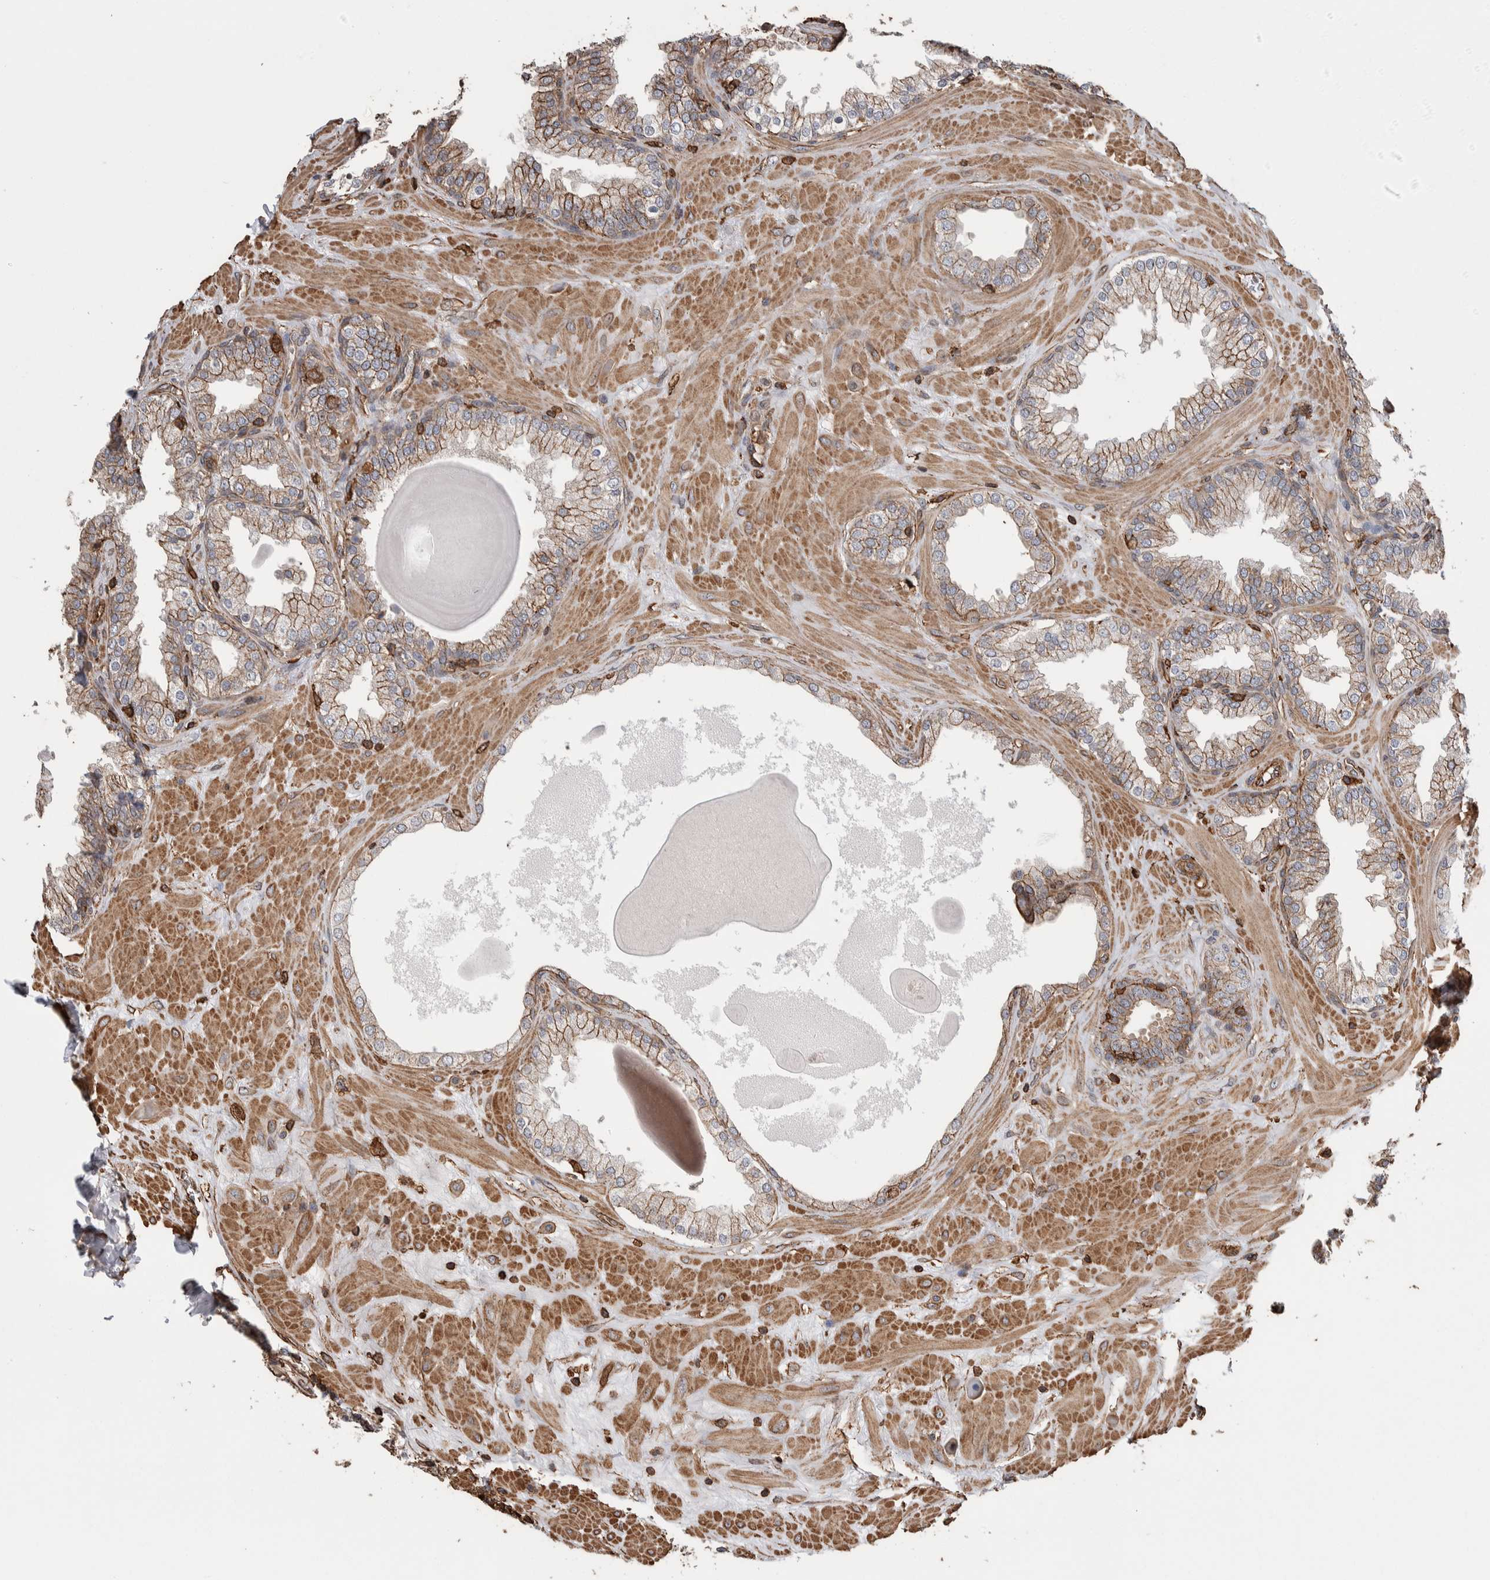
{"staining": {"intensity": "moderate", "quantity": ">75%", "location": "cytoplasmic/membranous"}, "tissue": "prostate", "cell_type": "Glandular cells", "image_type": "normal", "snomed": [{"axis": "morphology", "description": "Normal tissue, NOS"}, {"axis": "topography", "description": "Prostate"}], "caption": "Immunohistochemistry of benign prostate shows medium levels of moderate cytoplasmic/membranous staining in about >75% of glandular cells. (DAB IHC, brown staining for protein, blue staining for nuclei).", "gene": "ENPP2", "patient": {"sex": "male", "age": 51}}